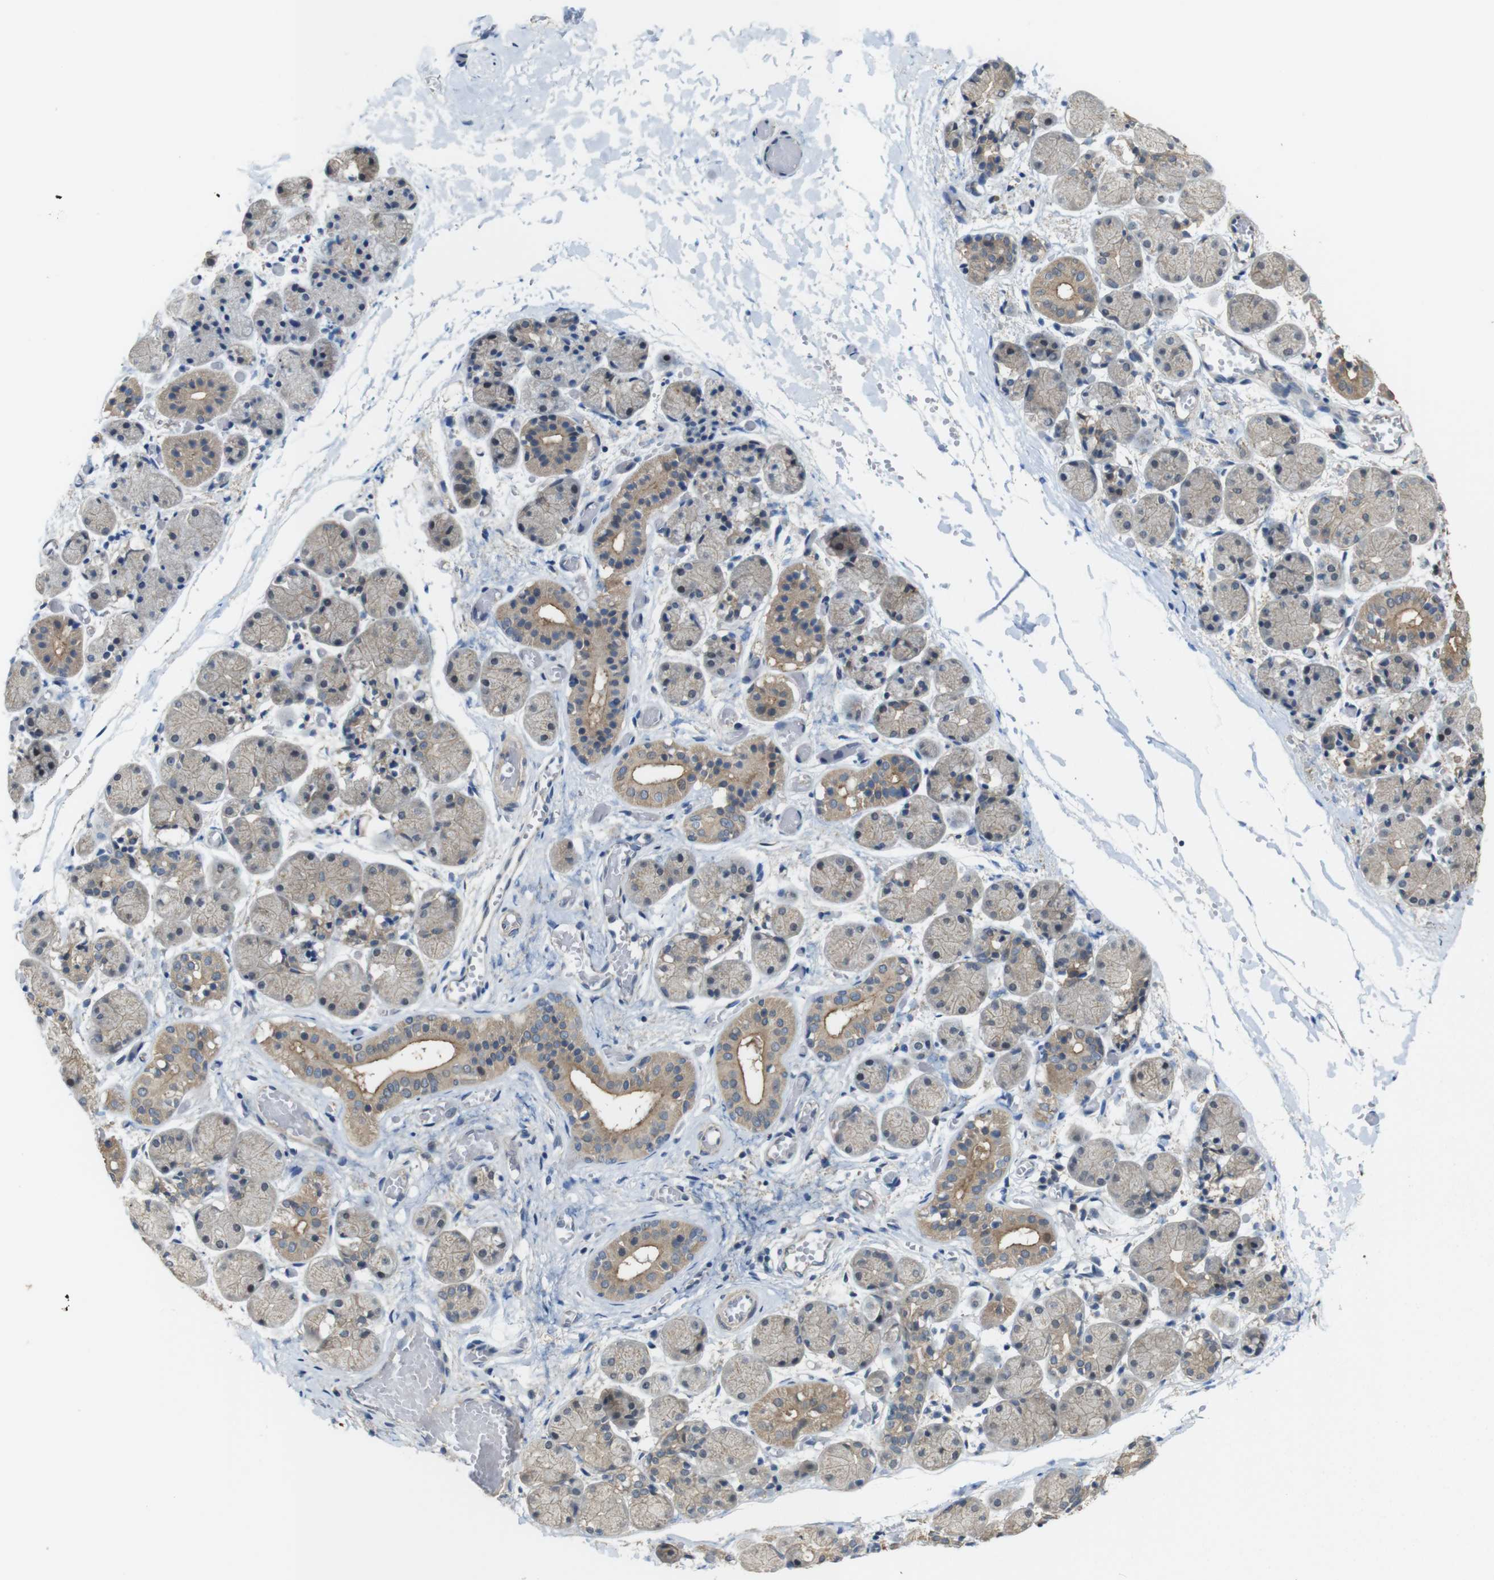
{"staining": {"intensity": "moderate", "quantity": "25%-75%", "location": "cytoplasmic/membranous"}, "tissue": "salivary gland", "cell_type": "Glandular cells", "image_type": "normal", "snomed": [{"axis": "morphology", "description": "Normal tissue, NOS"}, {"axis": "topography", "description": "Salivary gland"}], "caption": "Protein analysis of normal salivary gland exhibits moderate cytoplasmic/membranous expression in approximately 25%-75% of glandular cells.", "gene": "CDC34", "patient": {"sex": "female", "age": 24}}